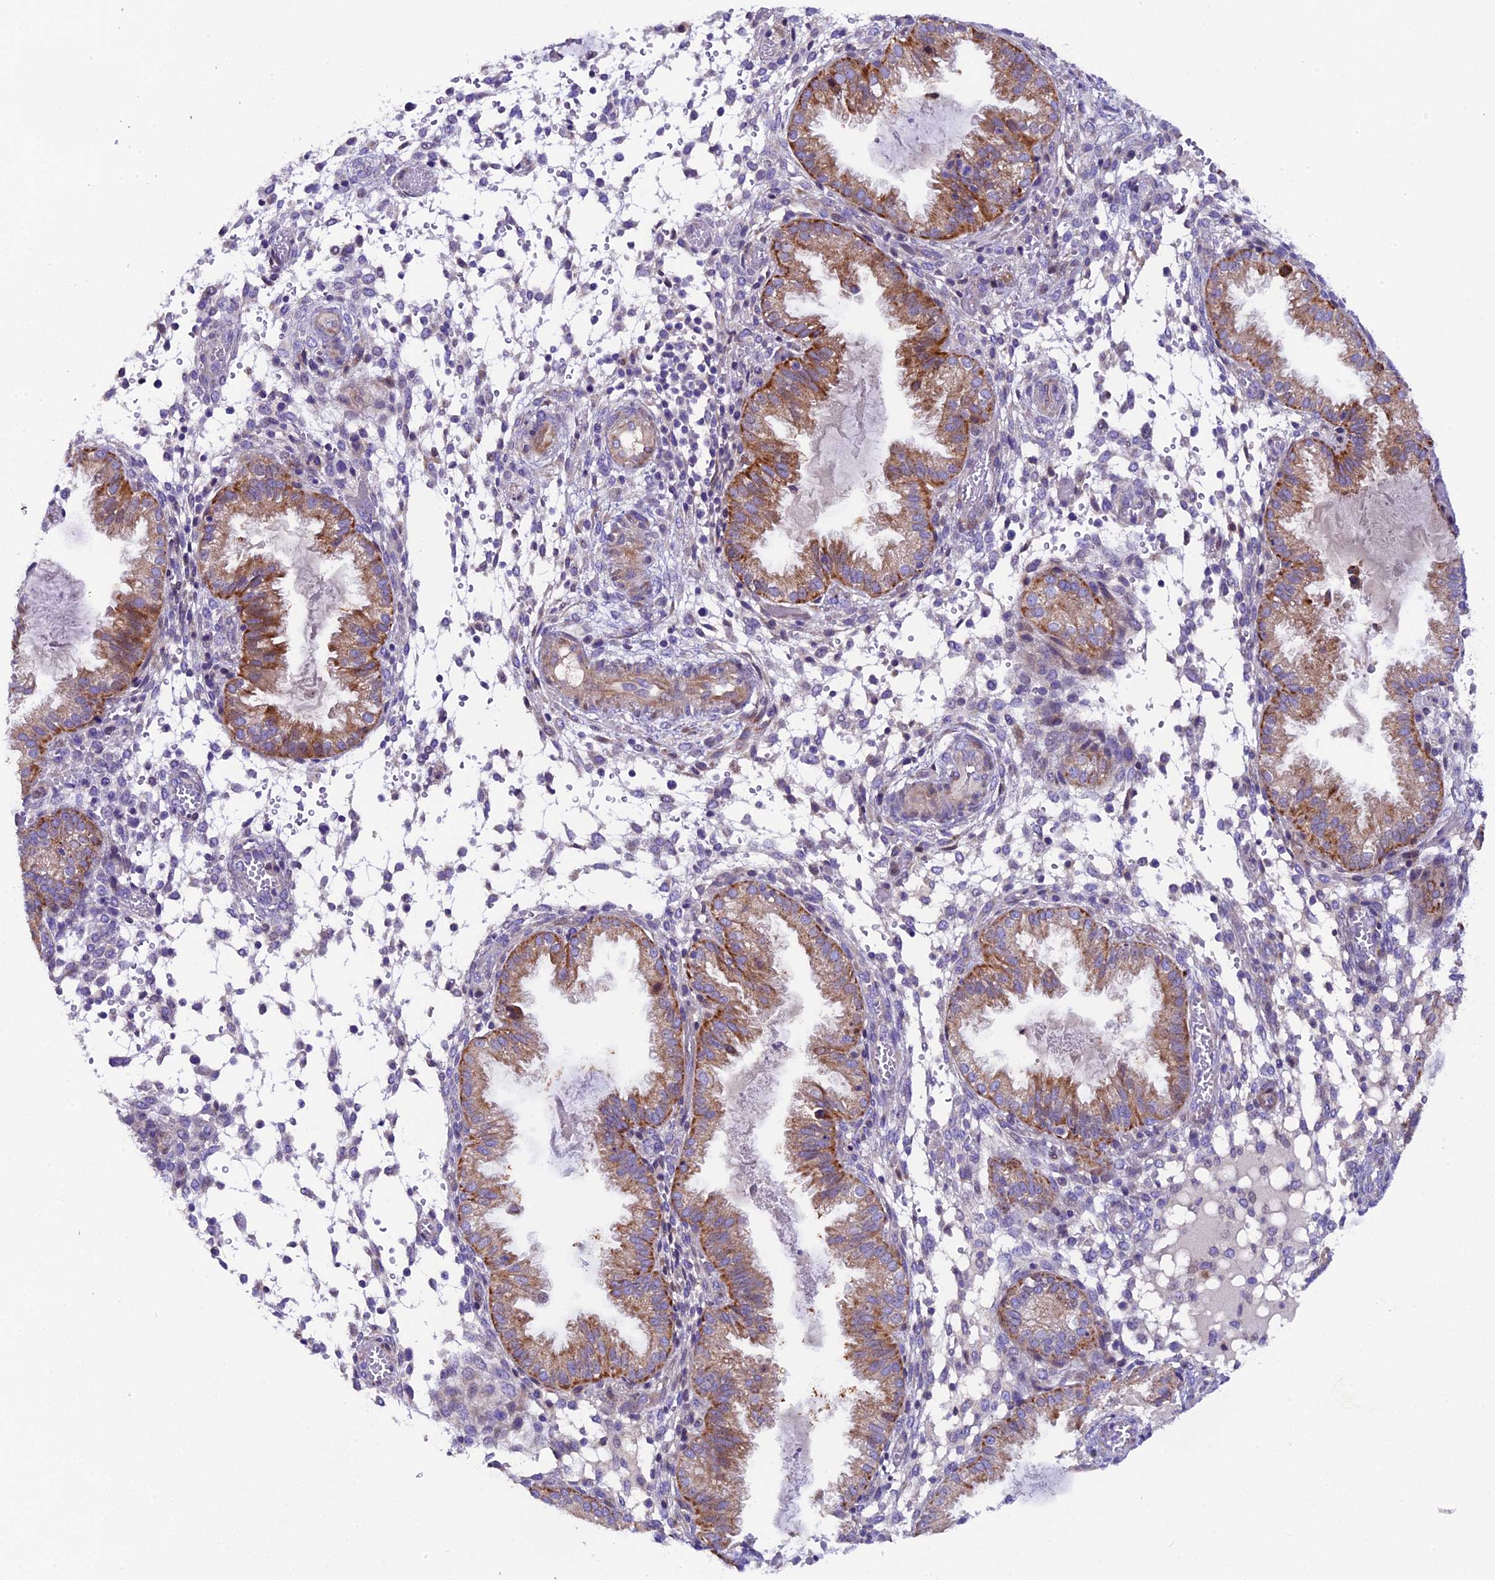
{"staining": {"intensity": "negative", "quantity": "none", "location": "none"}, "tissue": "endometrium", "cell_type": "Cells in endometrial stroma", "image_type": "normal", "snomed": [{"axis": "morphology", "description": "Normal tissue, NOS"}, {"axis": "topography", "description": "Endometrium"}], "caption": "This is an immunohistochemistry photomicrograph of normal human endometrium. There is no positivity in cells in endometrial stroma.", "gene": "PIGU", "patient": {"sex": "female", "age": 33}}